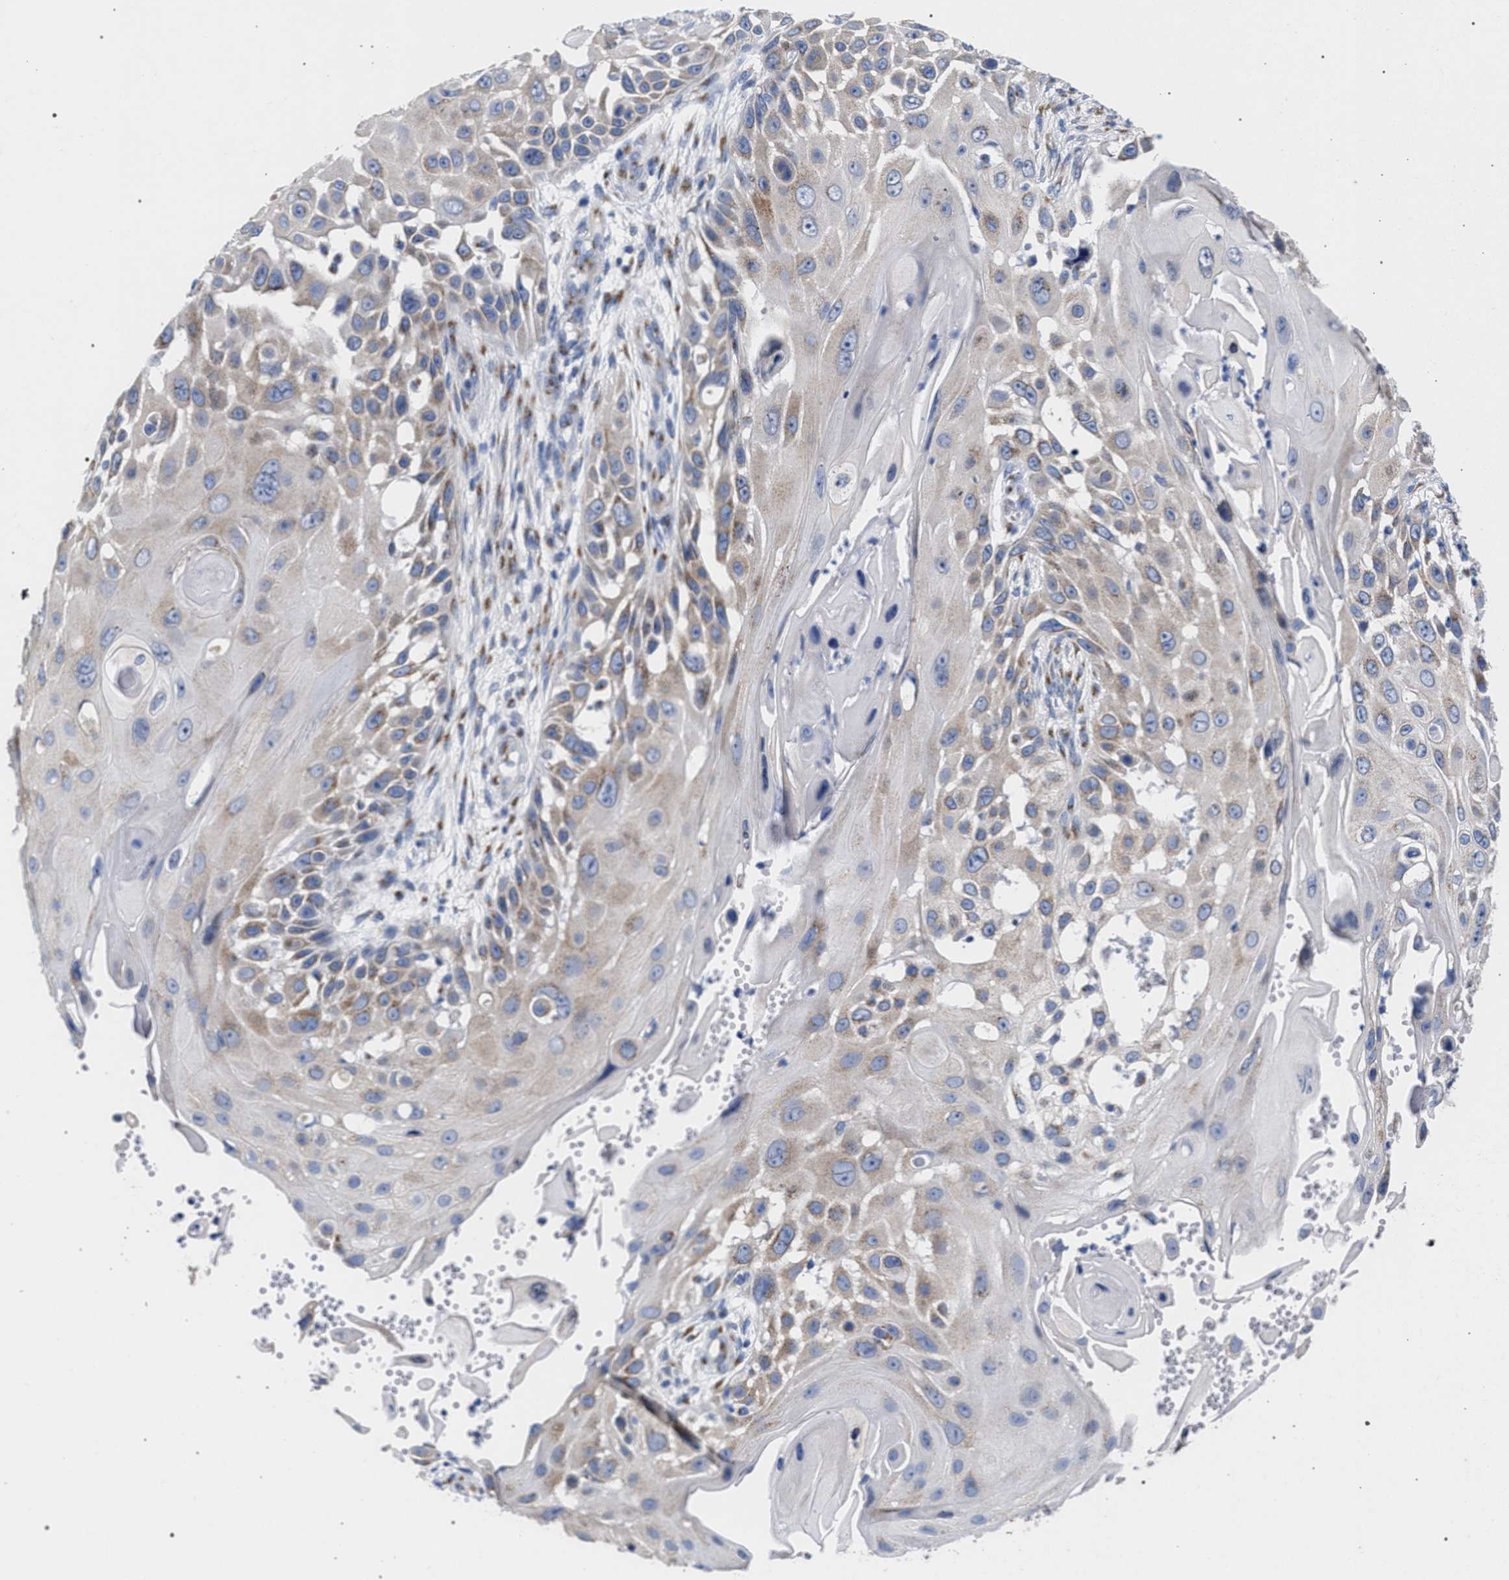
{"staining": {"intensity": "weak", "quantity": "25%-75%", "location": "cytoplasmic/membranous"}, "tissue": "skin cancer", "cell_type": "Tumor cells", "image_type": "cancer", "snomed": [{"axis": "morphology", "description": "Squamous cell carcinoma, NOS"}, {"axis": "topography", "description": "Skin"}], "caption": "DAB immunohistochemical staining of skin cancer exhibits weak cytoplasmic/membranous protein expression in about 25%-75% of tumor cells.", "gene": "GOLGA2", "patient": {"sex": "female", "age": 44}}